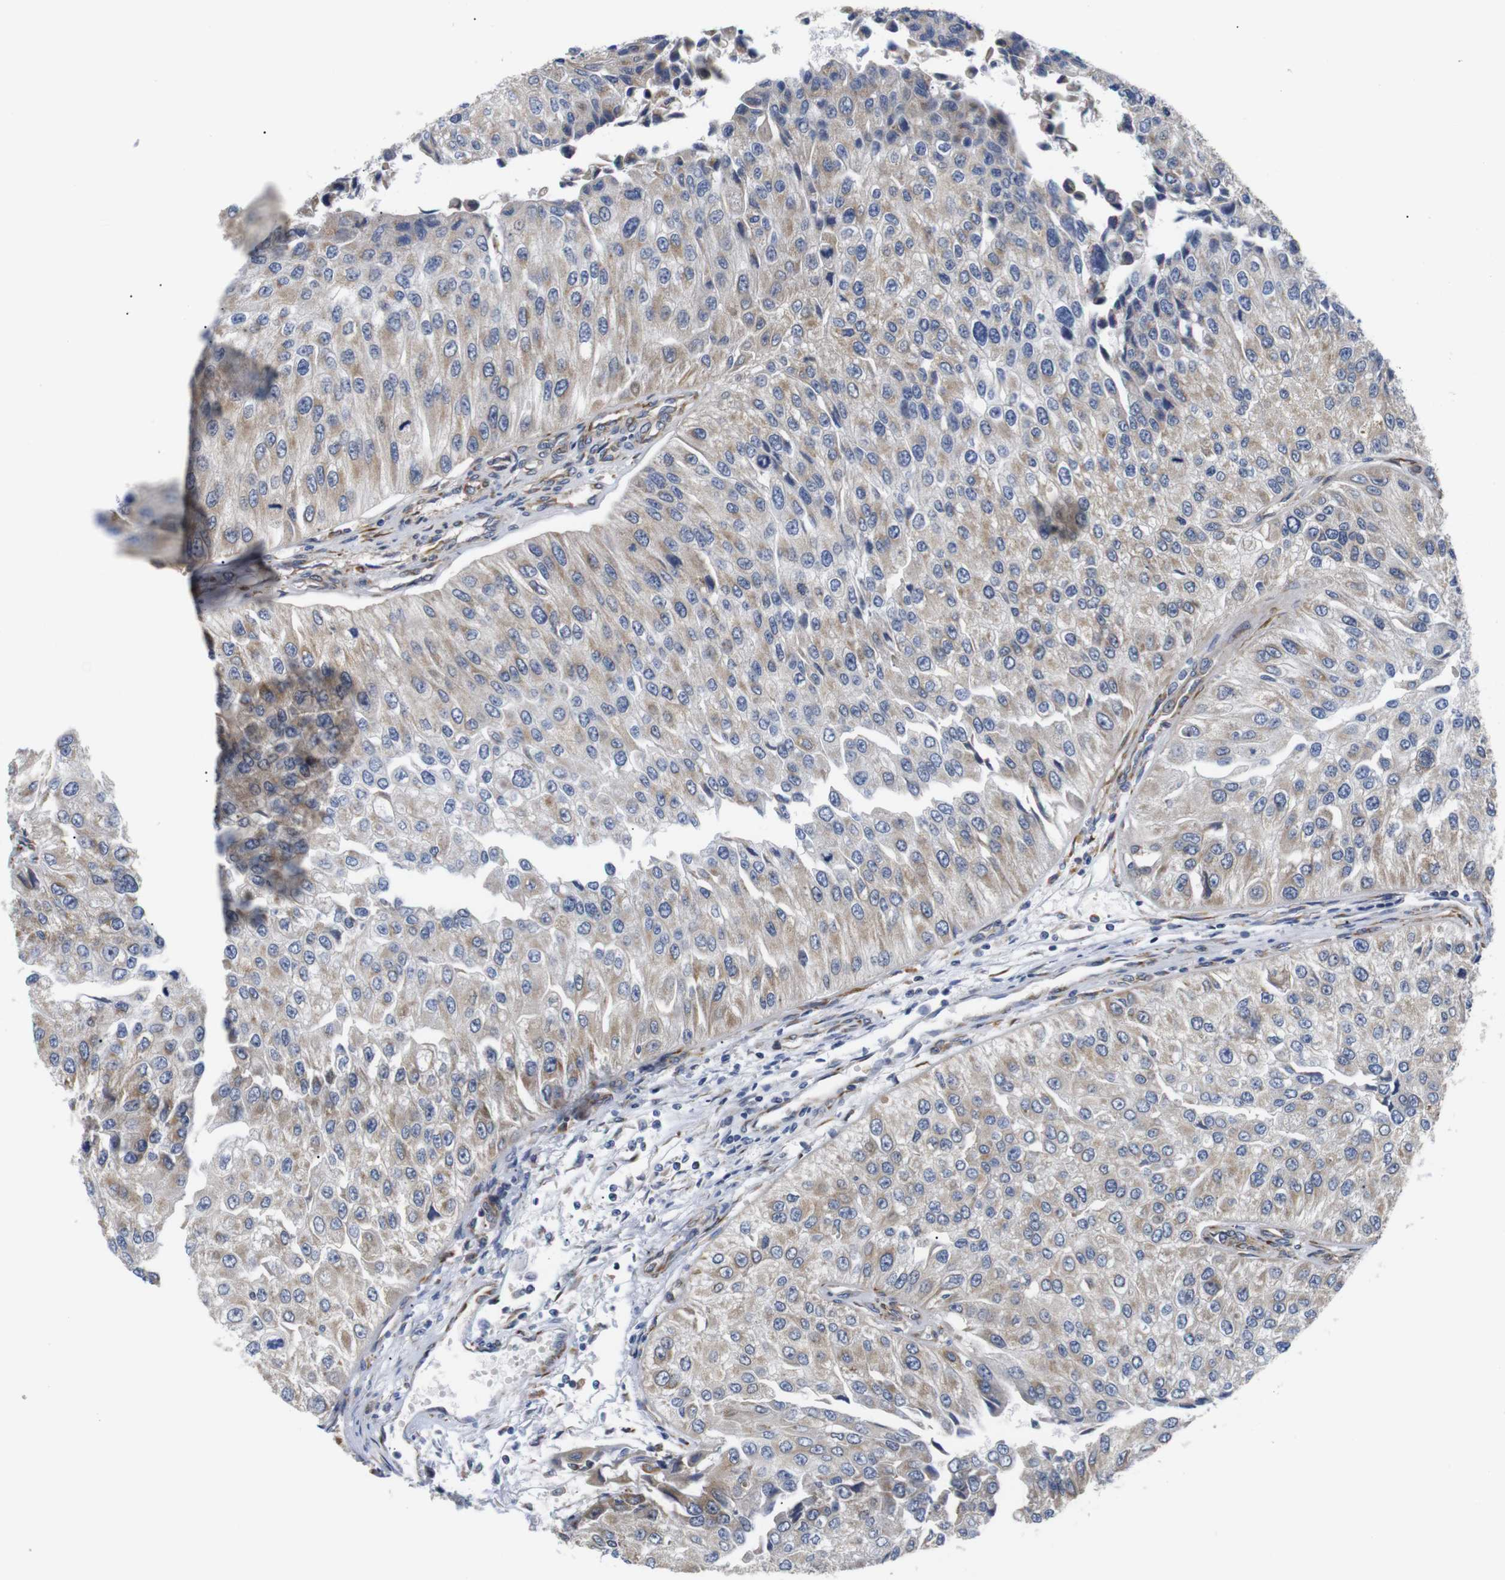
{"staining": {"intensity": "weak", "quantity": ">75%", "location": "cytoplasmic/membranous"}, "tissue": "urothelial cancer", "cell_type": "Tumor cells", "image_type": "cancer", "snomed": [{"axis": "morphology", "description": "Urothelial carcinoma, High grade"}, {"axis": "topography", "description": "Kidney"}, {"axis": "topography", "description": "Urinary bladder"}], "caption": "A histopathology image showing weak cytoplasmic/membranous staining in about >75% of tumor cells in urothelial cancer, as visualized by brown immunohistochemical staining.", "gene": "KANK4", "patient": {"sex": "male", "age": 77}}